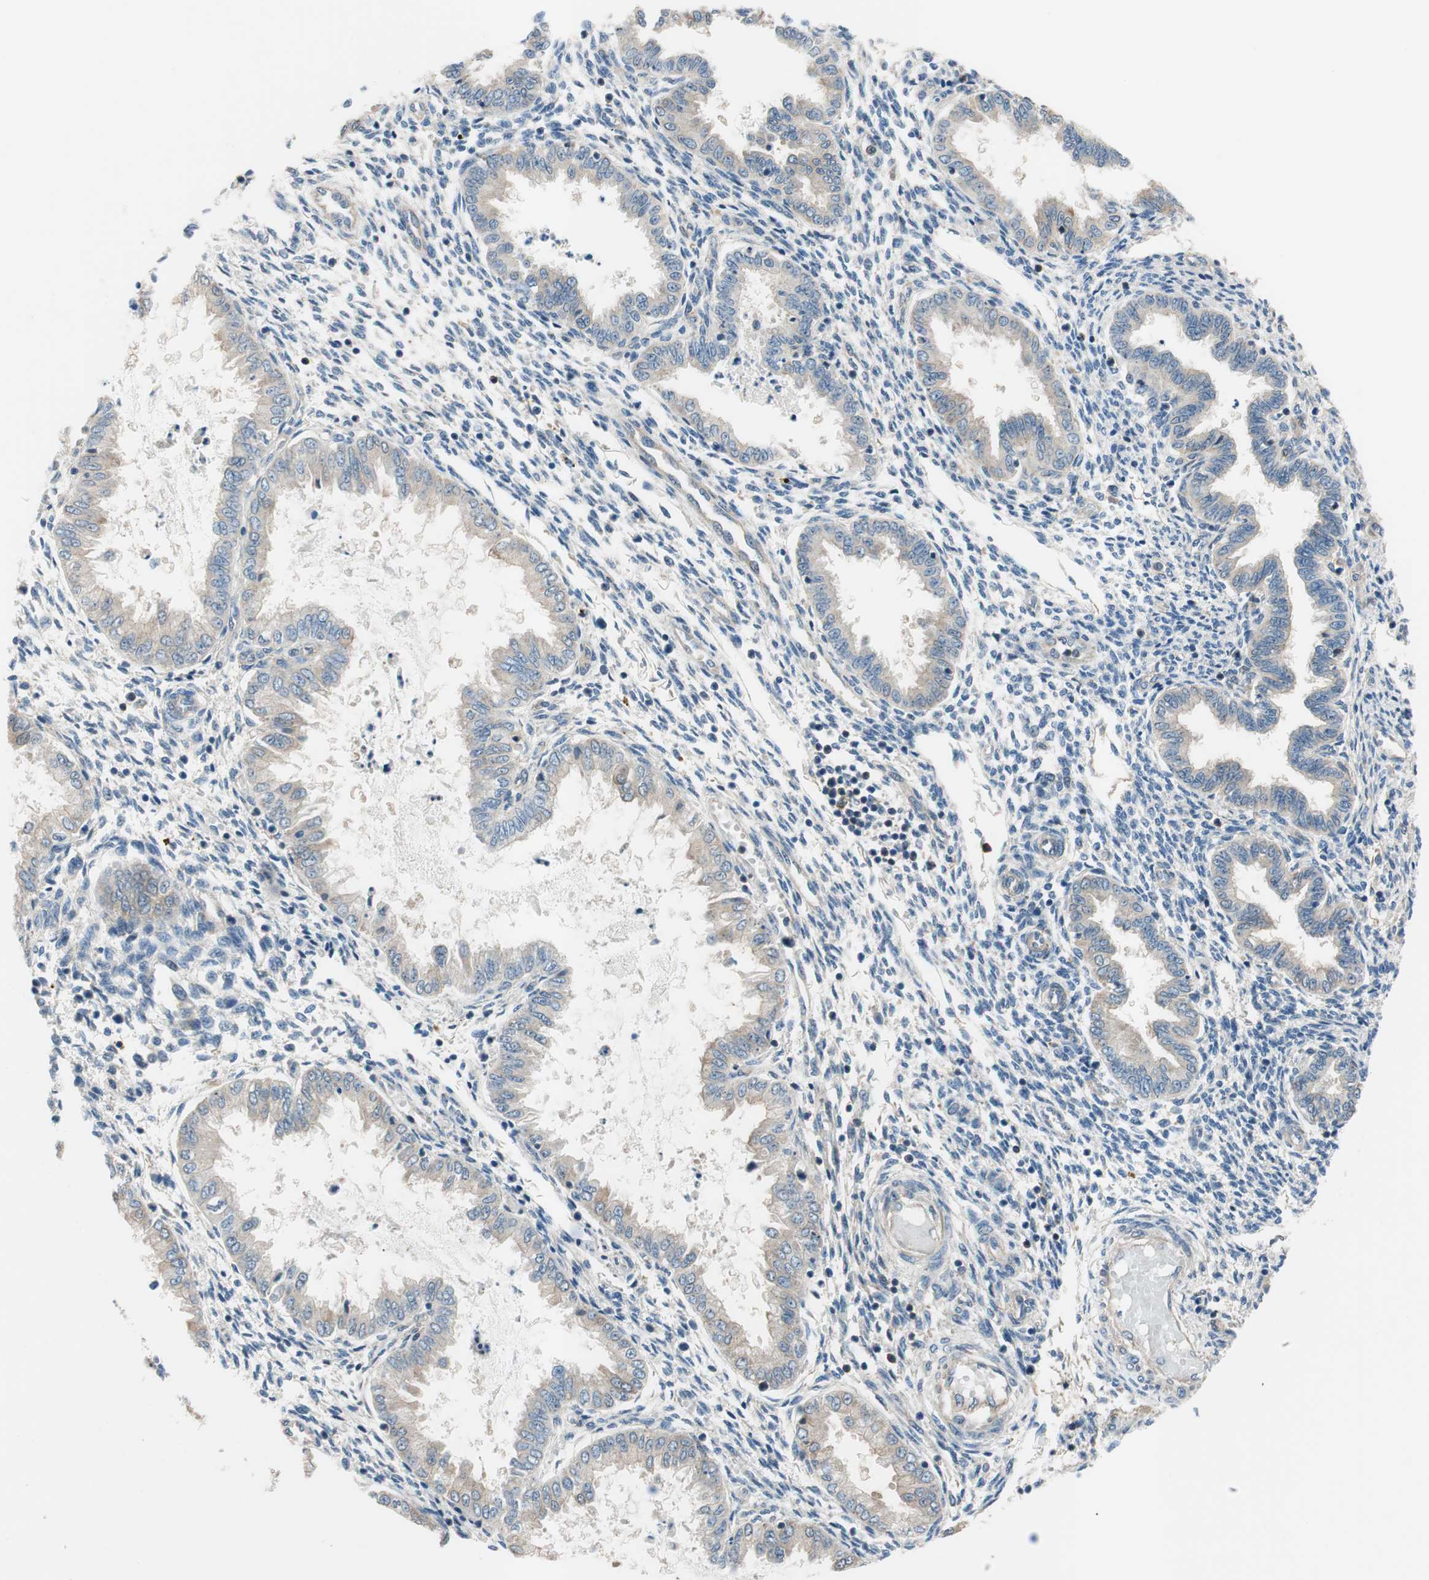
{"staining": {"intensity": "negative", "quantity": "none", "location": "none"}, "tissue": "endometrium", "cell_type": "Cells in endometrial stroma", "image_type": "normal", "snomed": [{"axis": "morphology", "description": "Normal tissue, NOS"}, {"axis": "topography", "description": "Endometrium"}], "caption": "IHC micrograph of normal human endometrium stained for a protein (brown), which displays no staining in cells in endometrial stroma. The staining is performed using DAB brown chromogen with nuclei counter-stained in using hematoxylin.", "gene": "CALML3", "patient": {"sex": "female", "age": 33}}